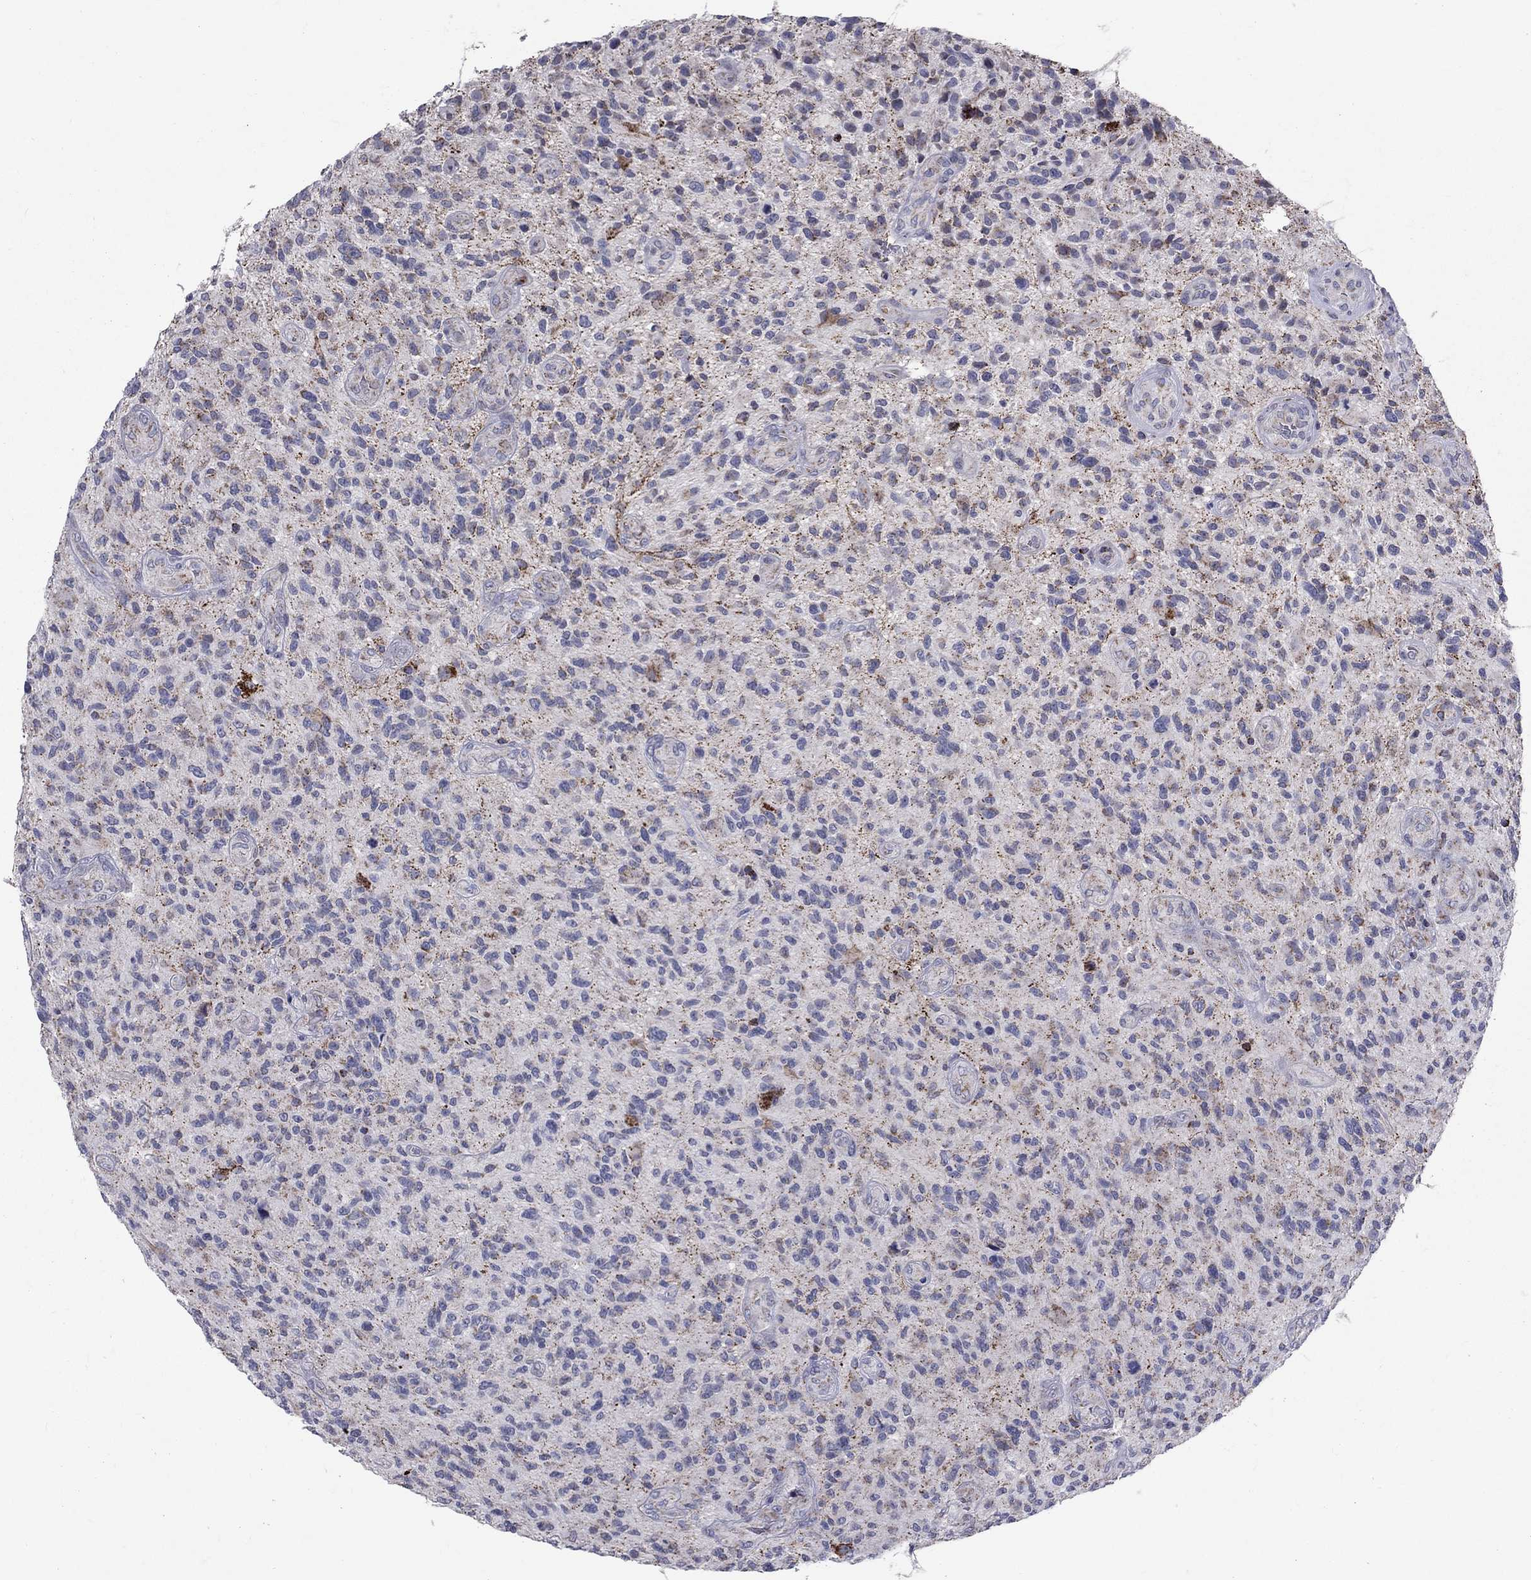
{"staining": {"intensity": "negative", "quantity": "none", "location": "none"}, "tissue": "glioma", "cell_type": "Tumor cells", "image_type": "cancer", "snomed": [{"axis": "morphology", "description": "Glioma, malignant, High grade"}, {"axis": "topography", "description": "Brain"}], "caption": "This is an immunohistochemistry micrograph of human glioma. There is no positivity in tumor cells.", "gene": "SLC4A10", "patient": {"sex": "male", "age": 47}}